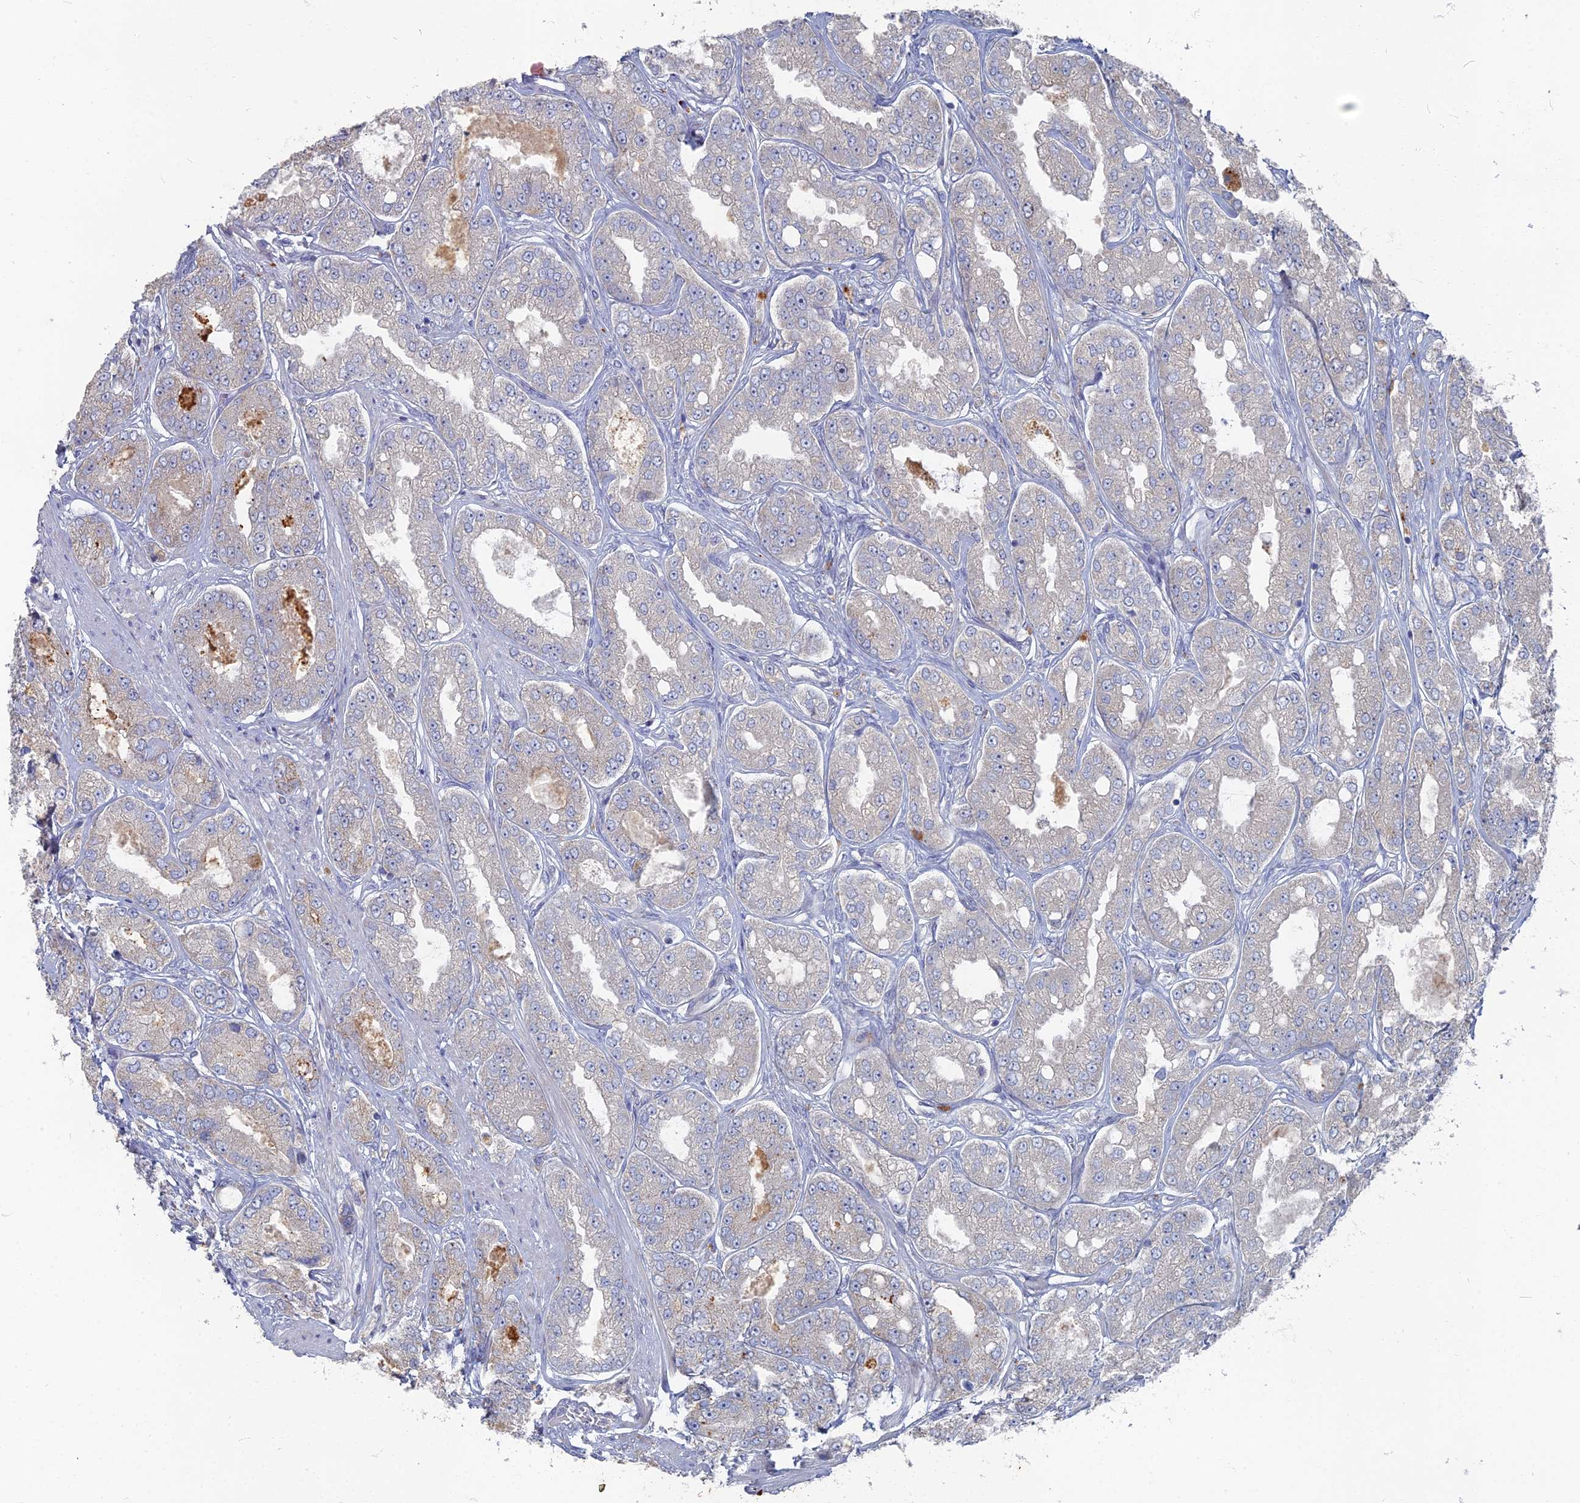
{"staining": {"intensity": "negative", "quantity": "none", "location": "none"}, "tissue": "prostate cancer", "cell_type": "Tumor cells", "image_type": "cancer", "snomed": [{"axis": "morphology", "description": "Adenocarcinoma, High grade"}, {"axis": "topography", "description": "Prostate"}], "caption": "DAB immunohistochemical staining of human high-grade adenocarcinoma (prostate) reveals no significant expression in tumor cells.", "gene": "TMEM128", "patient": {"sex": "male", "age": 71}}